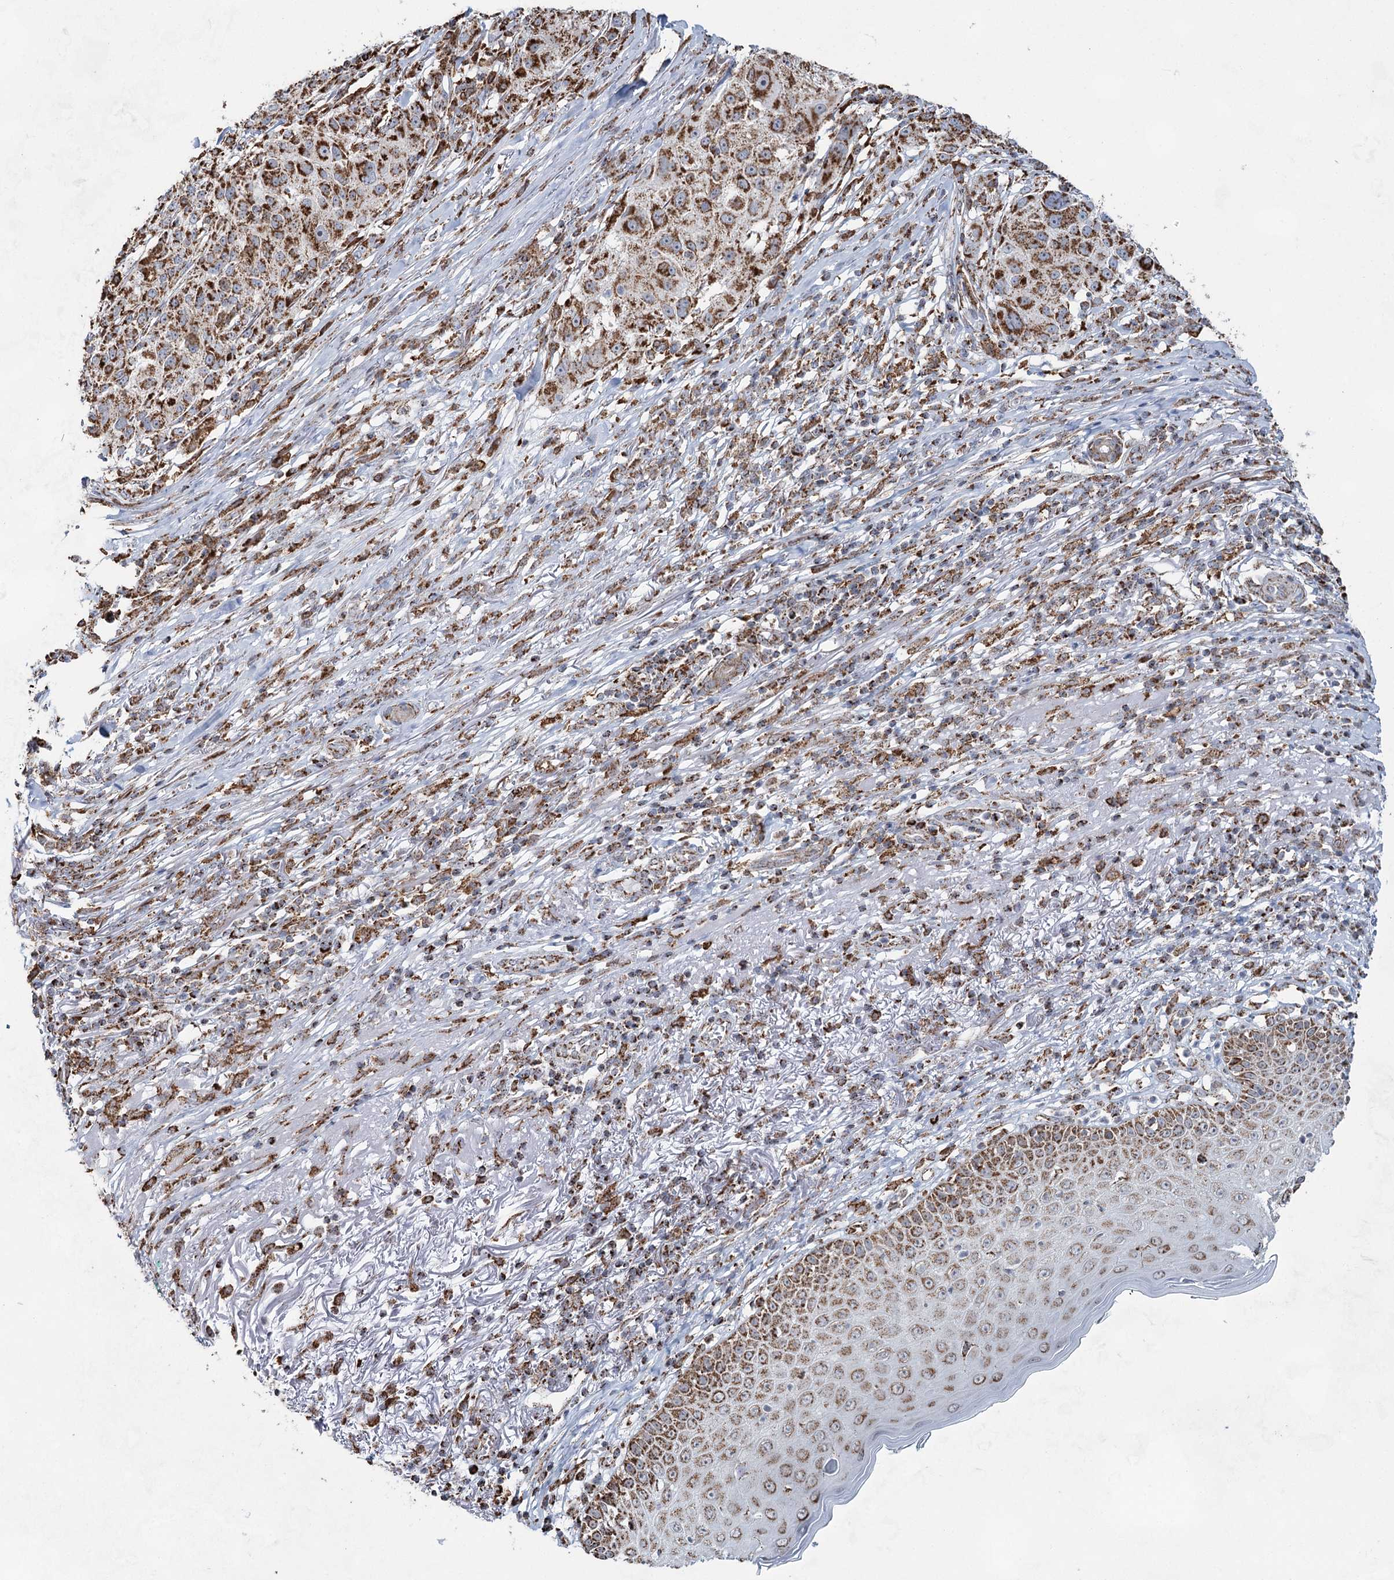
{"staining": {"intensity": "moderate", "quantity": ">75%", "location": "cytoplasmic/membranous"}, "tissue": "melanoma", "cell_type": "Tumor cells", "image_type": "cancer", "snomed": [{"axis": "morphology", "description": "Necrosis, NOS"}, {"axis": "morphology", "description": "Malignant melanoma, NOS"}, {"axis": "topography", "description": "Skin"}], "caption": "Immunohistochemical staining of human melanoma demonstrates medium levels of moderate cytoplasmic/membranous staining in approximately >75% of tumor cells.", "gene": "CWF19L1", "patient": {"sex": "female", "age": 87}}